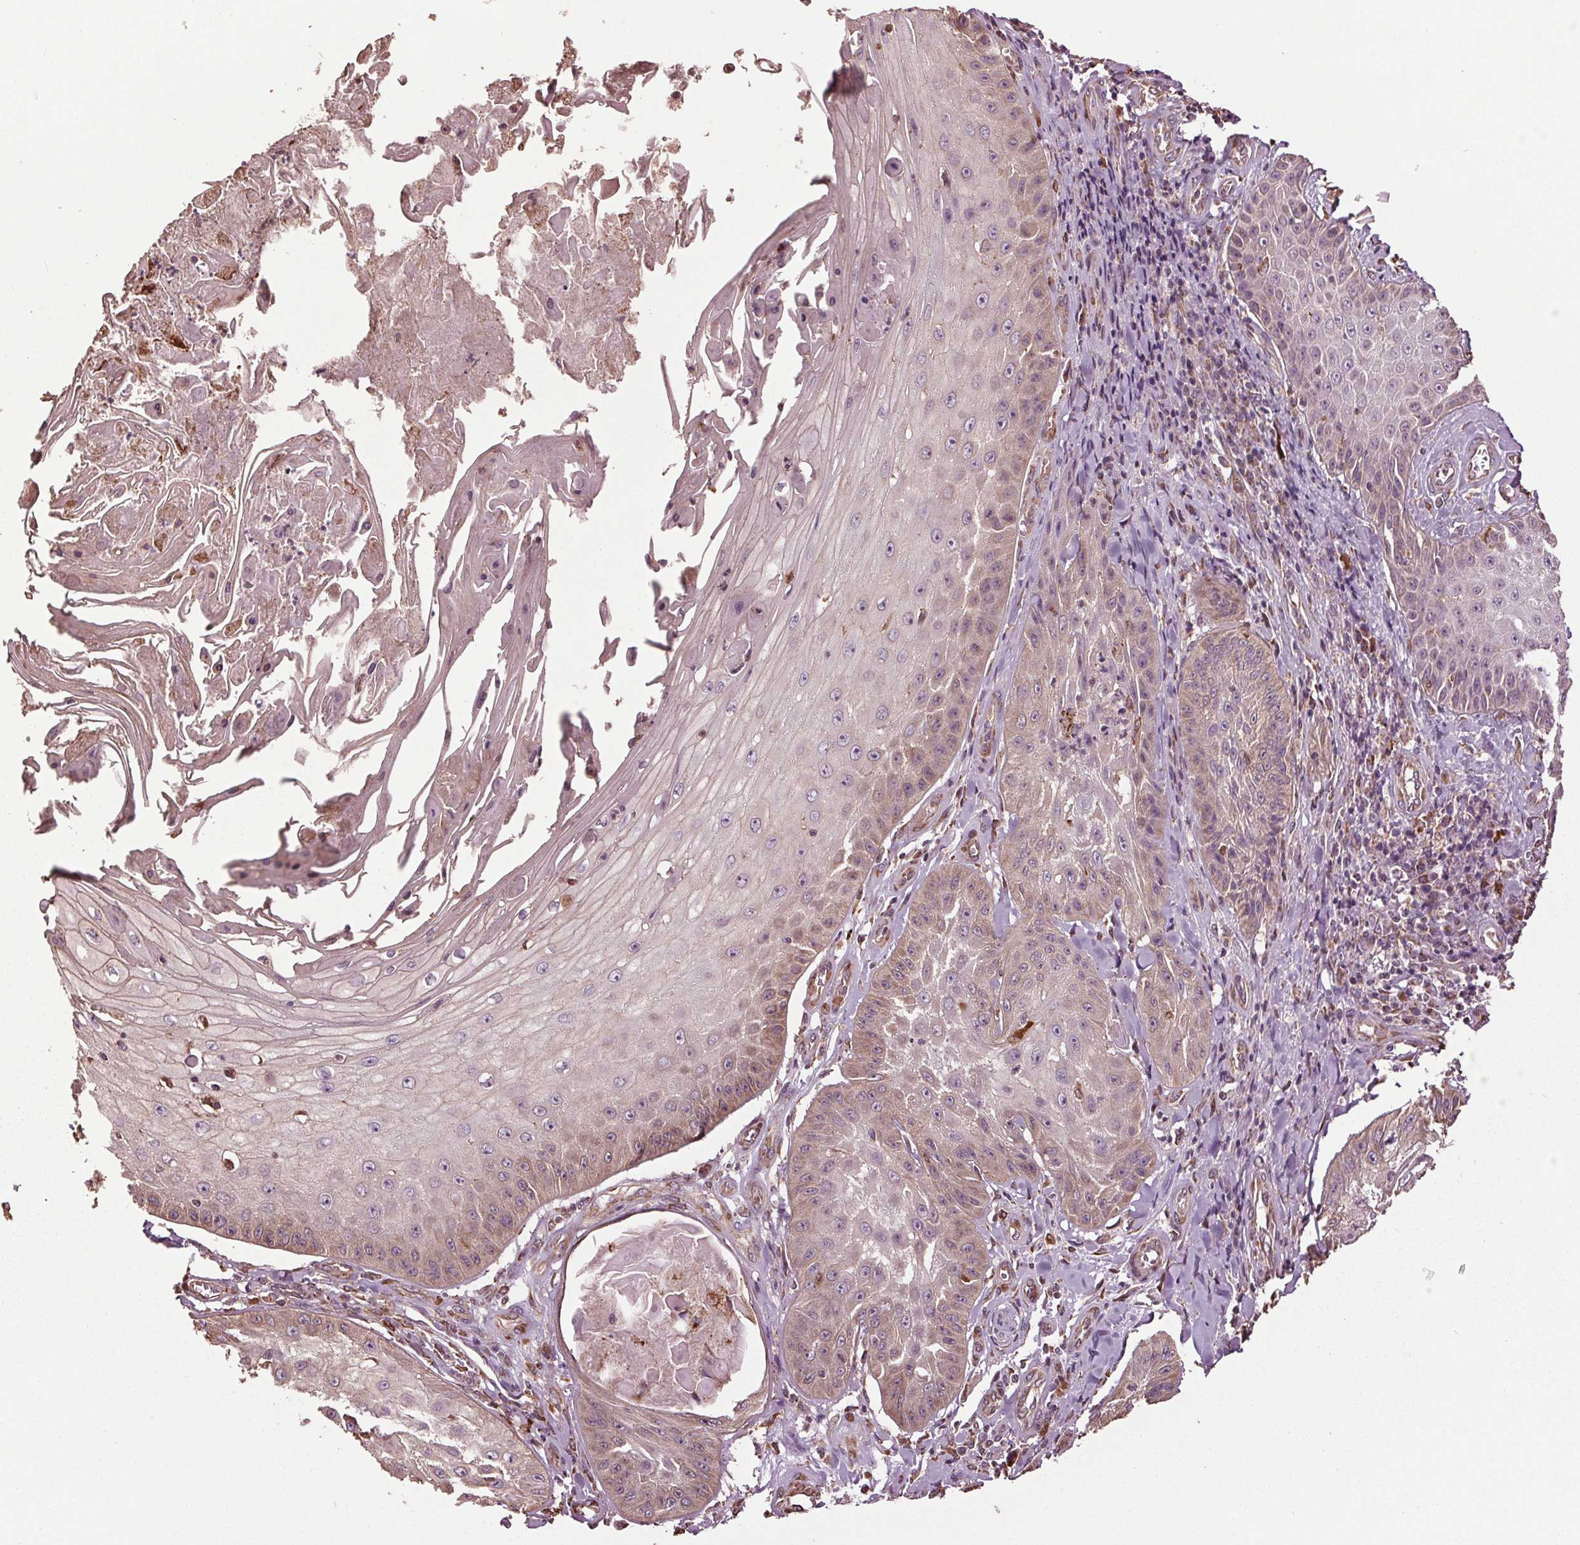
{"staining": {"intensity": "weak", "quantity": "<25%", "location": "cytoplasmic/membranous"}, "tissue": "skin cancer", "cell_type": "Tumor cells", "image_type": "cancer", "snomed": [{"axis": "morphology", "description": "Squamous cell carcinoma, NOS"}, {"axis": "topography", "description": "Skin"}], "caption": "Tumor cells show no significant positivity in squamous cell carcinoma (skin).", "gene": "RNPEP", "patient": {"sex": "male", "age": 70}}